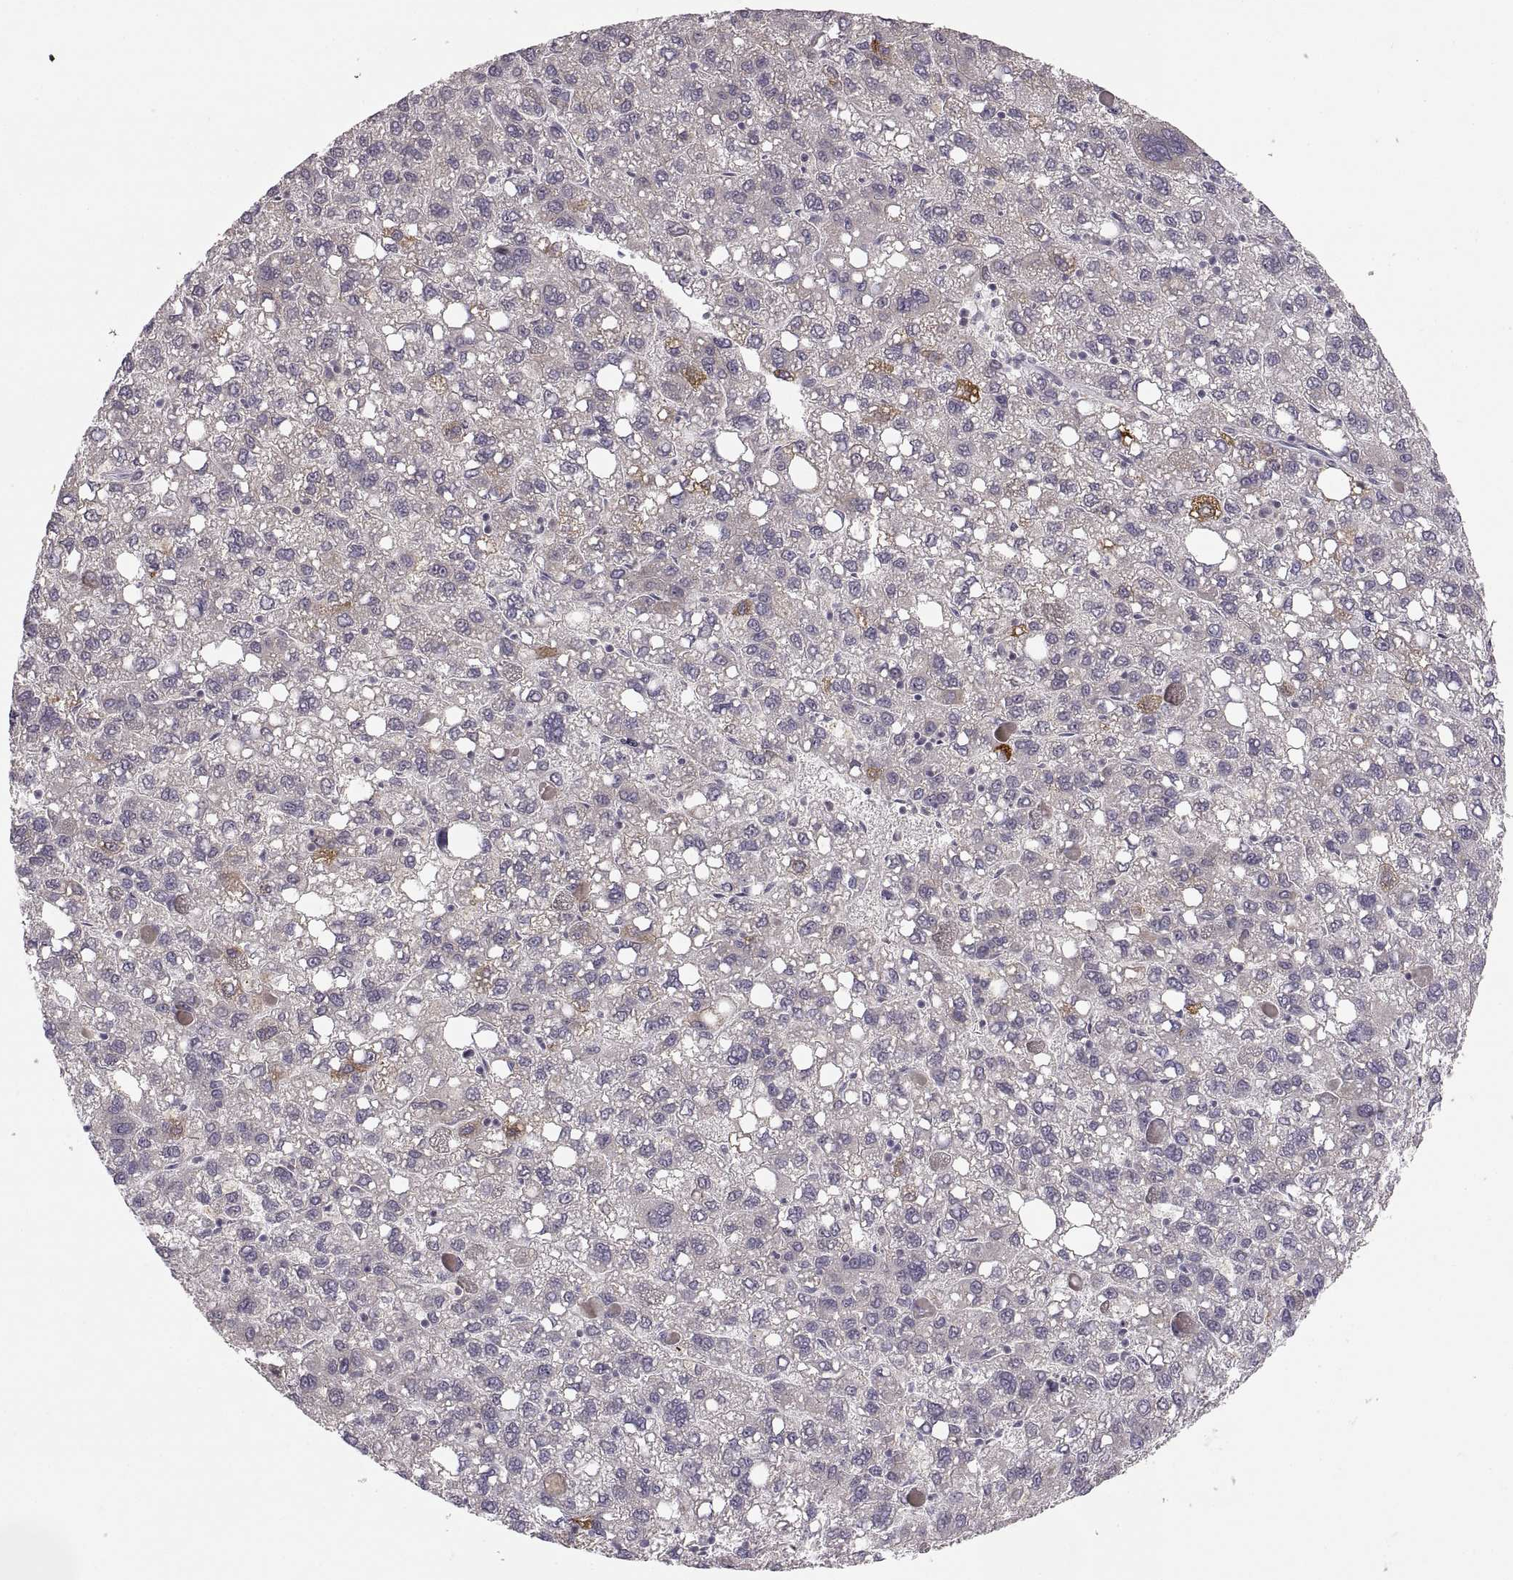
{"staining": {"intensity": "moderate", "quantity": "<25%", "location": "cytoplasmic/membranous"}, "tissue": "liver cancer", "cell_type": "Tumor cells", "image_type": "cancer", "snomed": [{"axis": "morphology", "description": "Carcinoma, Hepatocellular, NOS"}, {"axis": "topography", "description": "Liver"}], "caption": "Immunohistochemistry (IHC) (DAB) staining of human liver cancer reveals moderate cytoplasmic/membranous protein positivity in approximately <25% of tumor cells. (IHC, brightfield microscopy, high magnification).", "gene": "HMGCR", "patient": {"sex": "female", "age": 82}}